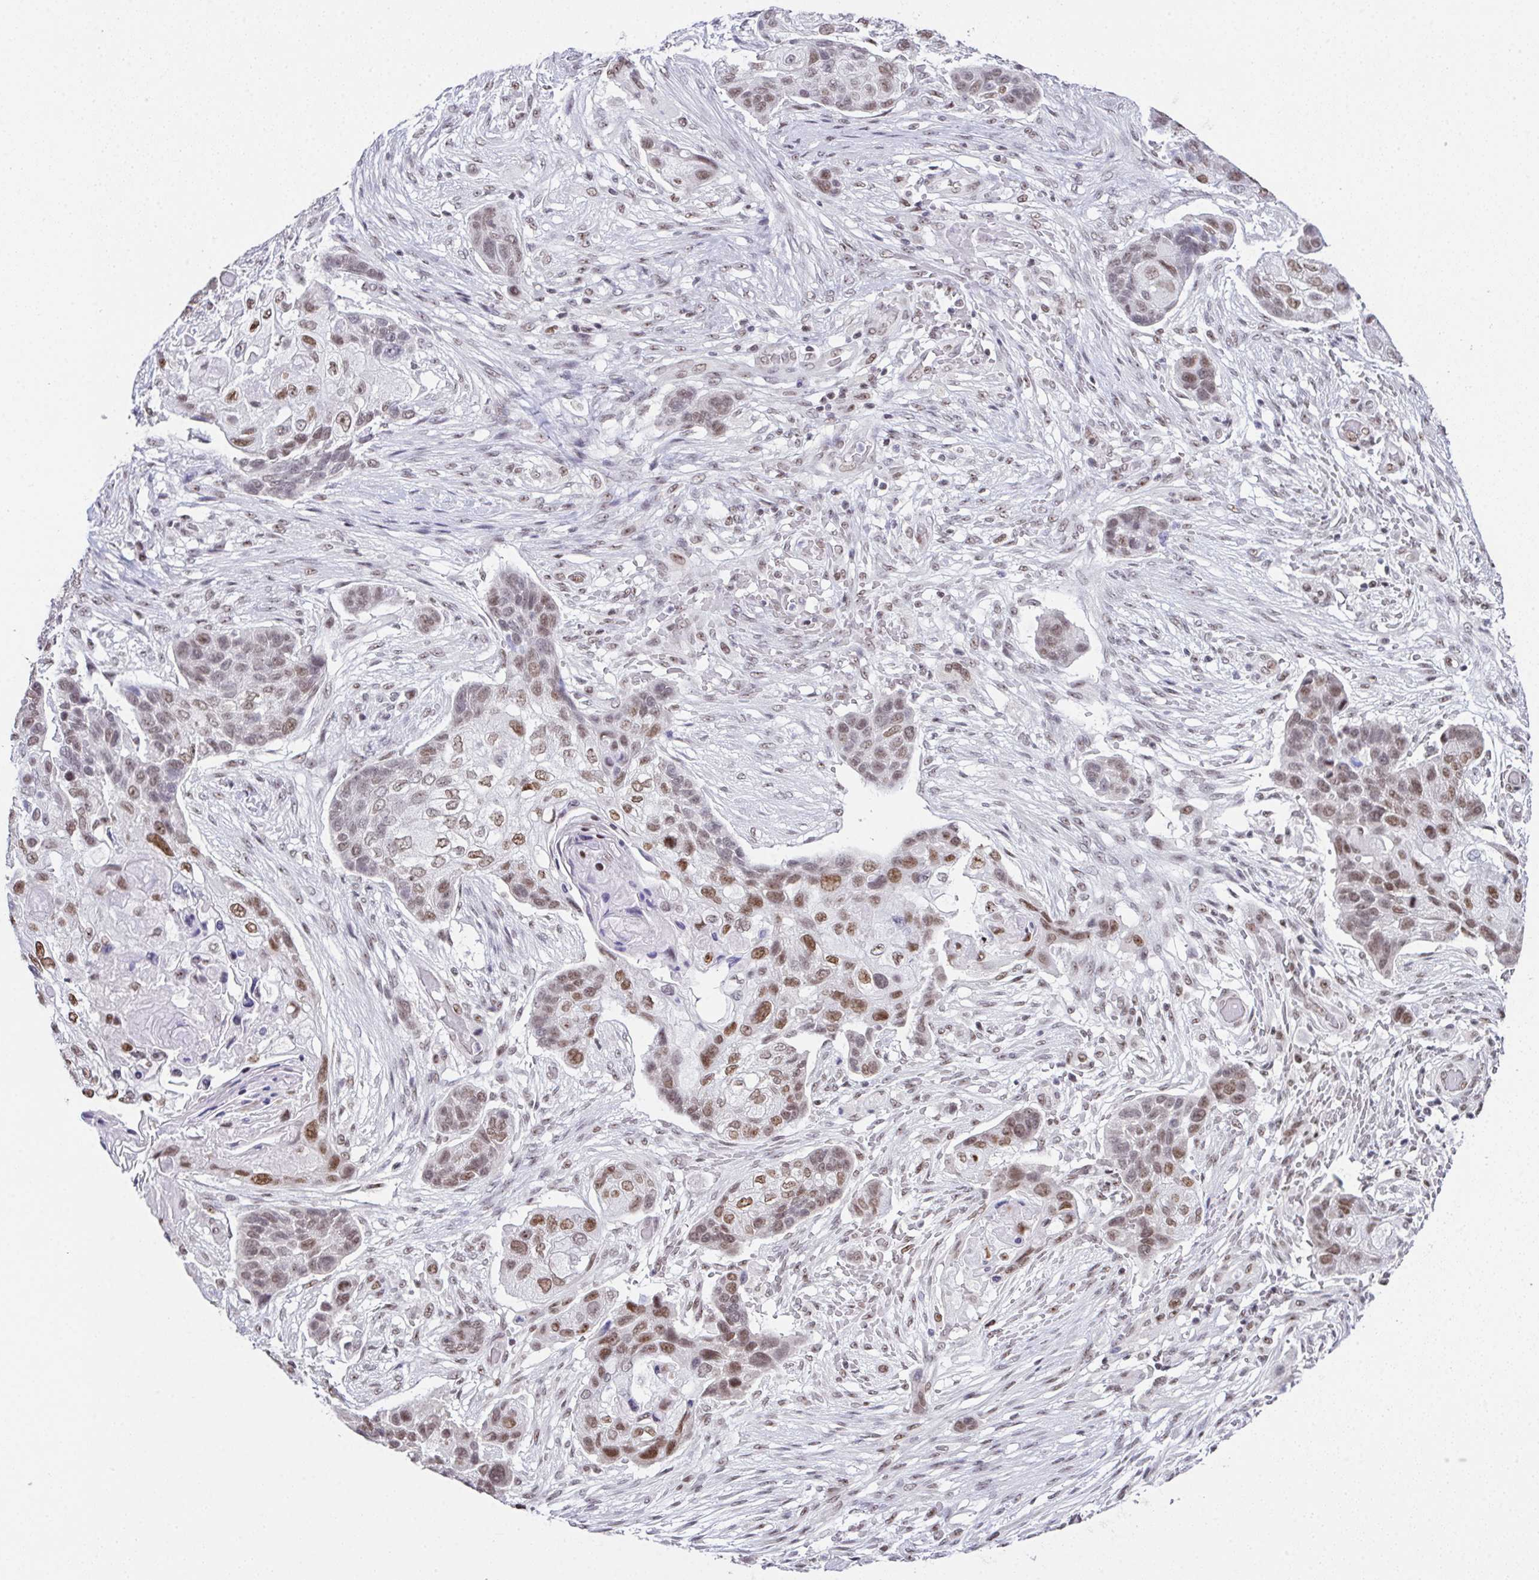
{"staining": {"intensity": "moderate", "quantity": "25%-75%", "location": "nuclear"}, "tissue": "lung cancer", "cell_type": "Tumor cells", "image_type": "cancer", "snomed": [{"axis": "morphology", "description": "Squamous cell carcinoma, NOS"}, {"axis": "topography", "description": "Lung"}], "caption": "IHC image of neoplastic tissue: human lung cancer stained using immunohistochemistry exhibits medium levels of moderate protein expression localized specifically in the nuclear of tumor cells, appearing as a nuclear brown color.", "gene": "ZNF800", "patient": {"sex": "male", "age": 69}}